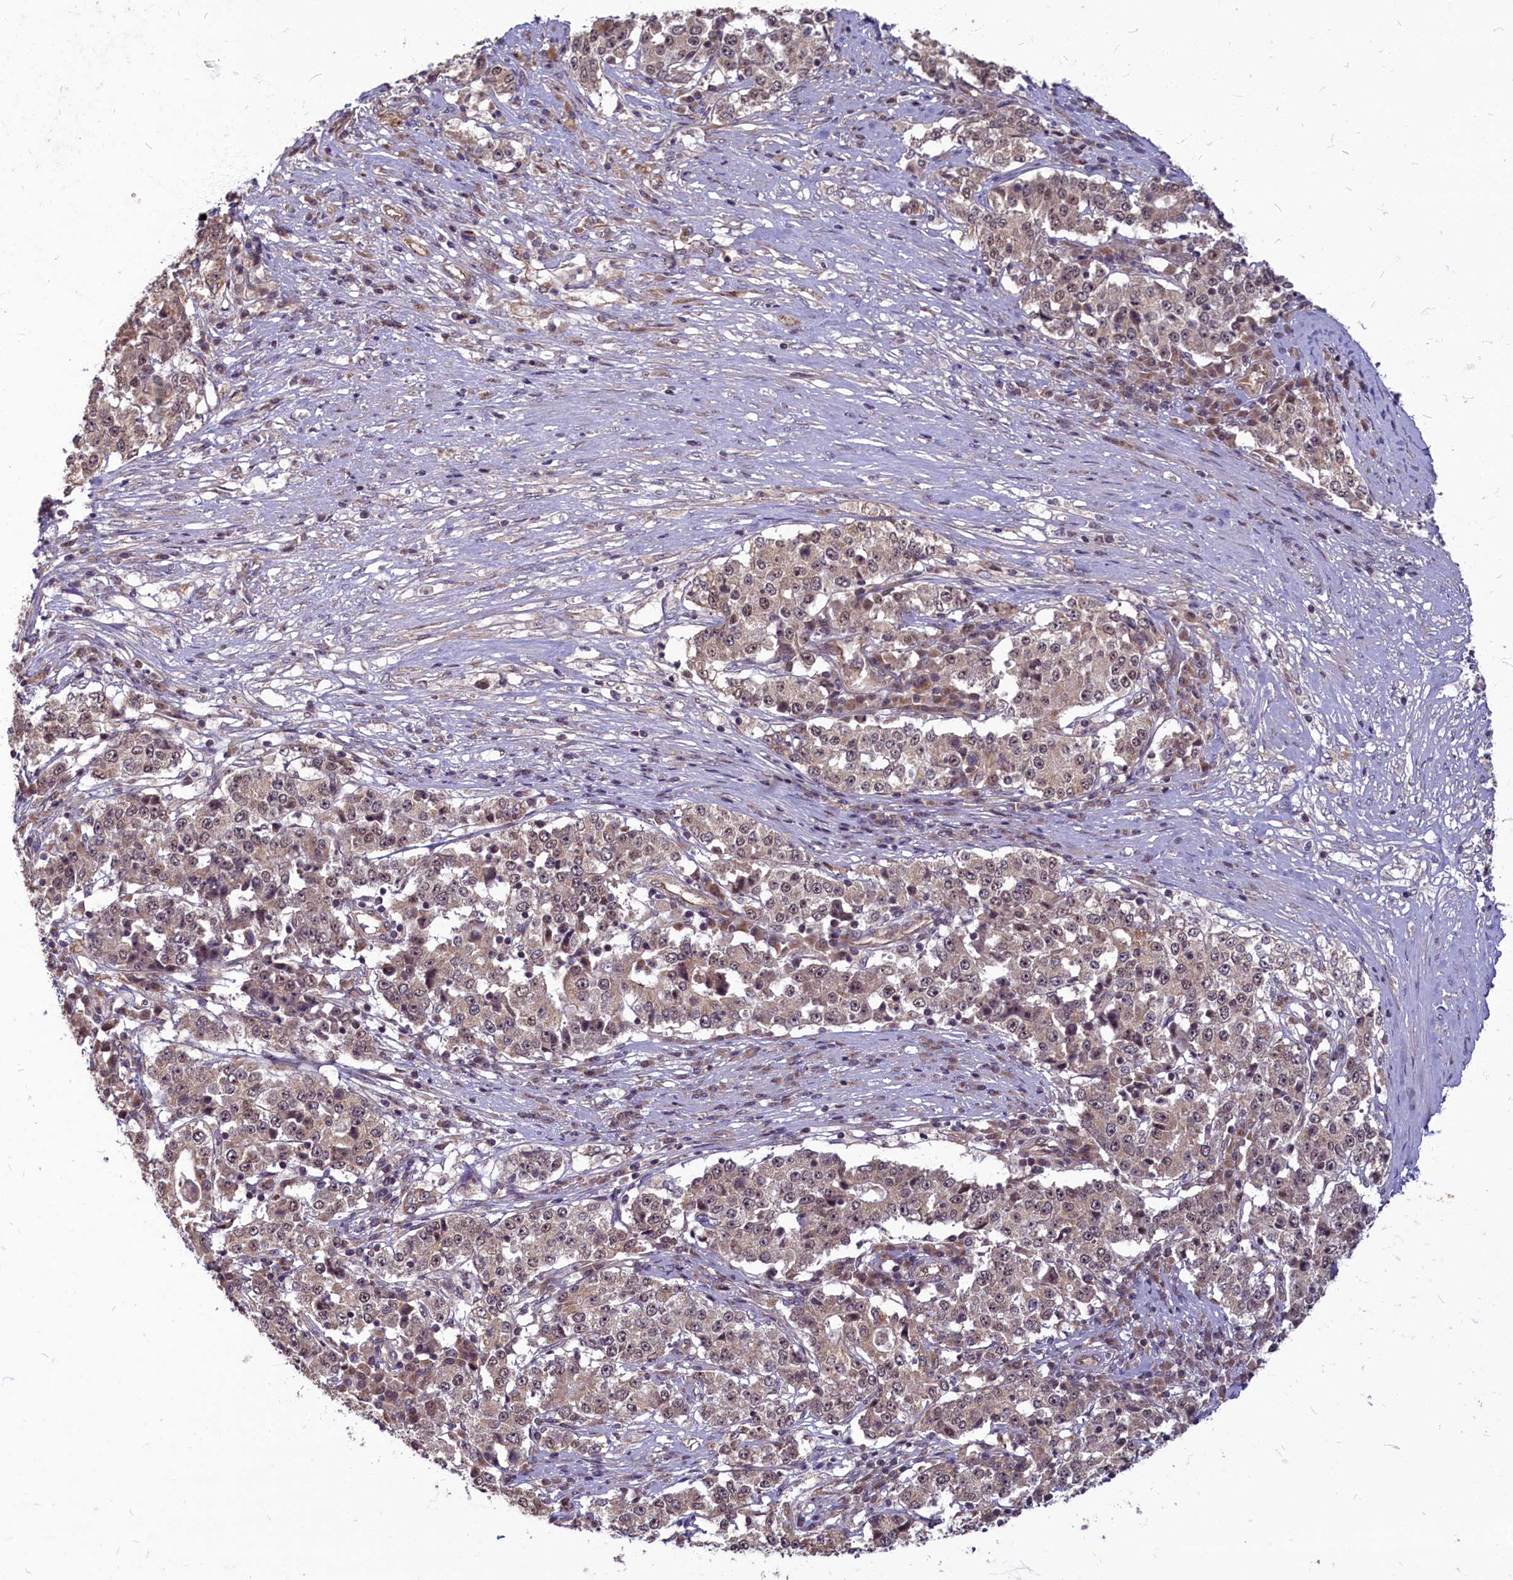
{"staining": {"intensity": "moderate", "quantity": ">75%", "location": "cytoplasmic/membranous,nuclear"}, "tissue": "stomach cancer", "cell_type": "Tumor cells", "image_type": "cancer", "snomed": [{"axis": "morphology", "description": "Adenocarcinoma, NOS"}, {"axis": "topography", "description": "Stomach"}], "caption": "Immunohistochemical staining of stomach cancer shows moderate cytoplasmic/membranous and nuclear protein expression in approximately >75% of tumor cells.", "gene": "MYCBP", "patient": {"sex": "male", "age": 59}}